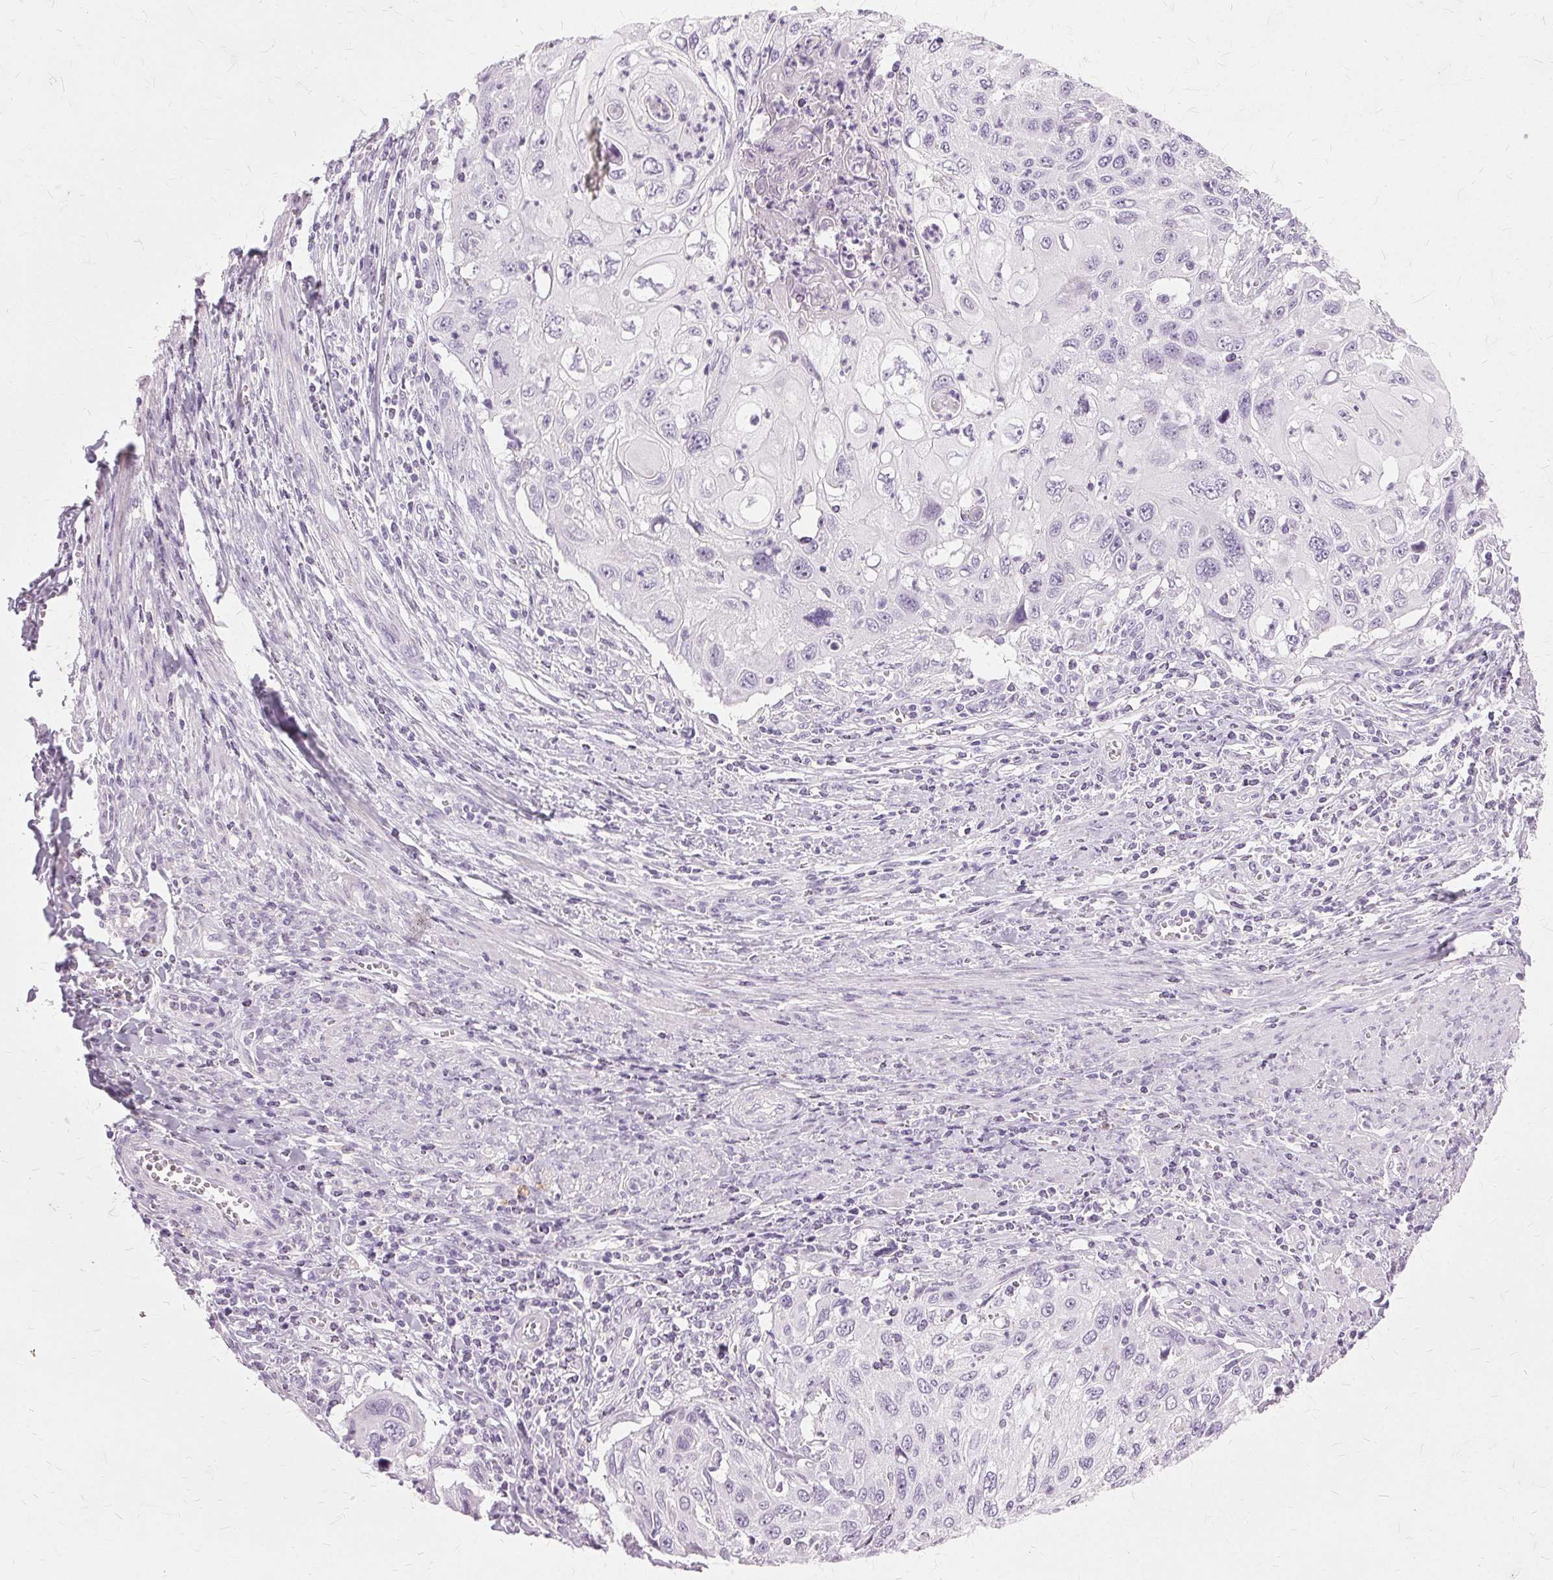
{"staining": {"intensity": "negative", "quantity": "none", "location": "none"}, "tissue": "cervical cancer", "cell_type": "Tumor cells", "image_type": "cancer", "snomed": [{"axis": "morphology", "description": "Squamous cell carcinoma, NOS"}, {"axis": "topography", "description": "Cervix"}], "caption": "Immunohistochemical staining of cervical cancer demonstrates no significant expression in tumor cells.", "gene": "SLC45A3", "patient": {"sex": "female", "age": 70}}